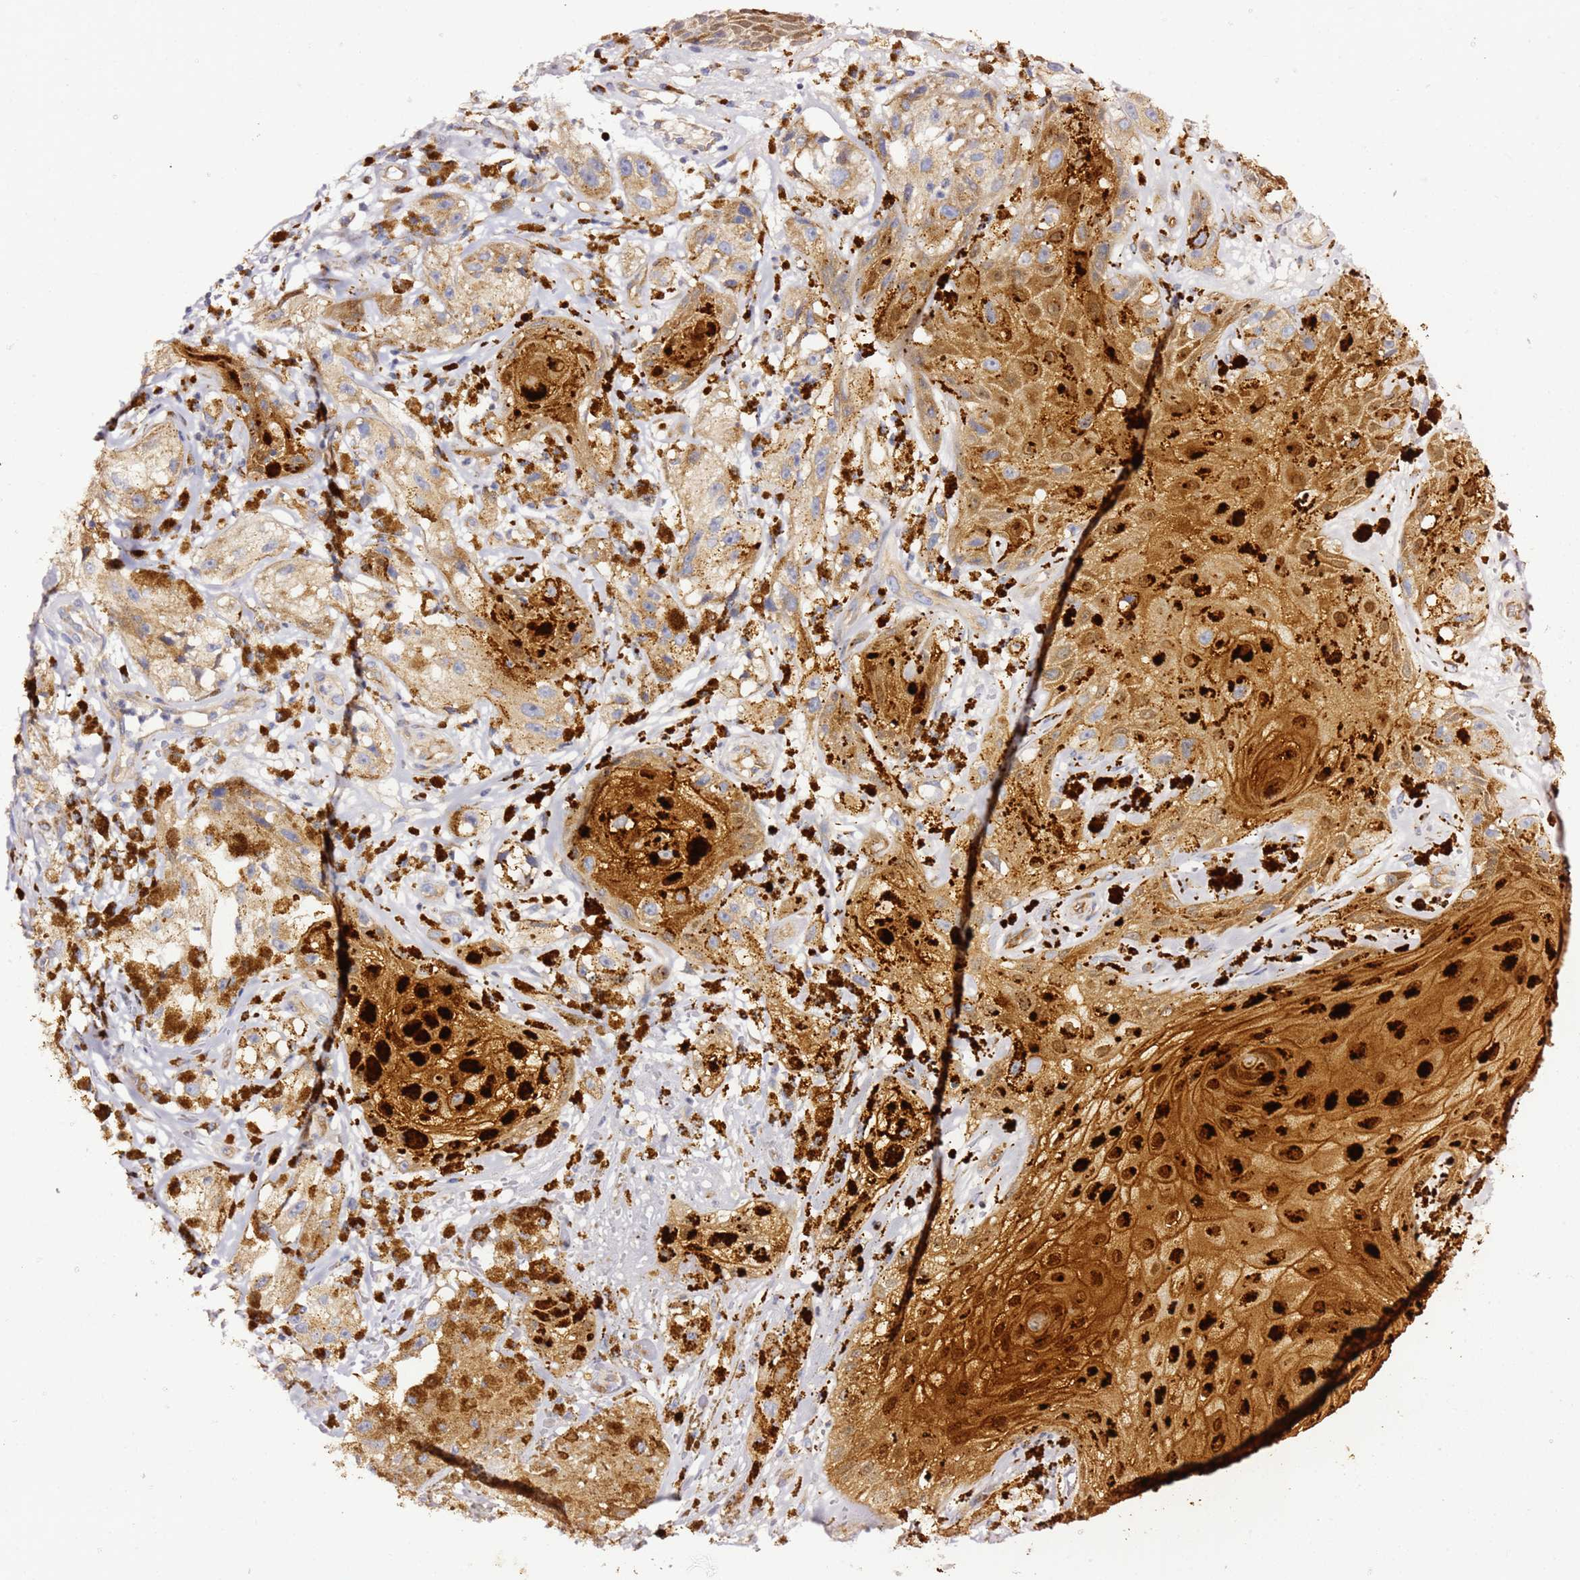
{"staining": {"intensity": "moderate", "quantity": ">75%", "location": "cytoplasmic/membranous"}, "tissue": "melanoma", "cell_type": "Tumor cells", "image_type": "cancer", "snomed": [{"axis": "morphology", "description": "Malignant melanoma, NOS"}, {"axis": "topography", "description": "Skin"}], "caption": "IHC of malignant melanoma demonstrates medium levels of moderate cytoplasmic/membranous expression in approximately >75% of tumor cells.", "gene": "KIF7", "patient": {"sex": "male", "age": 88}}